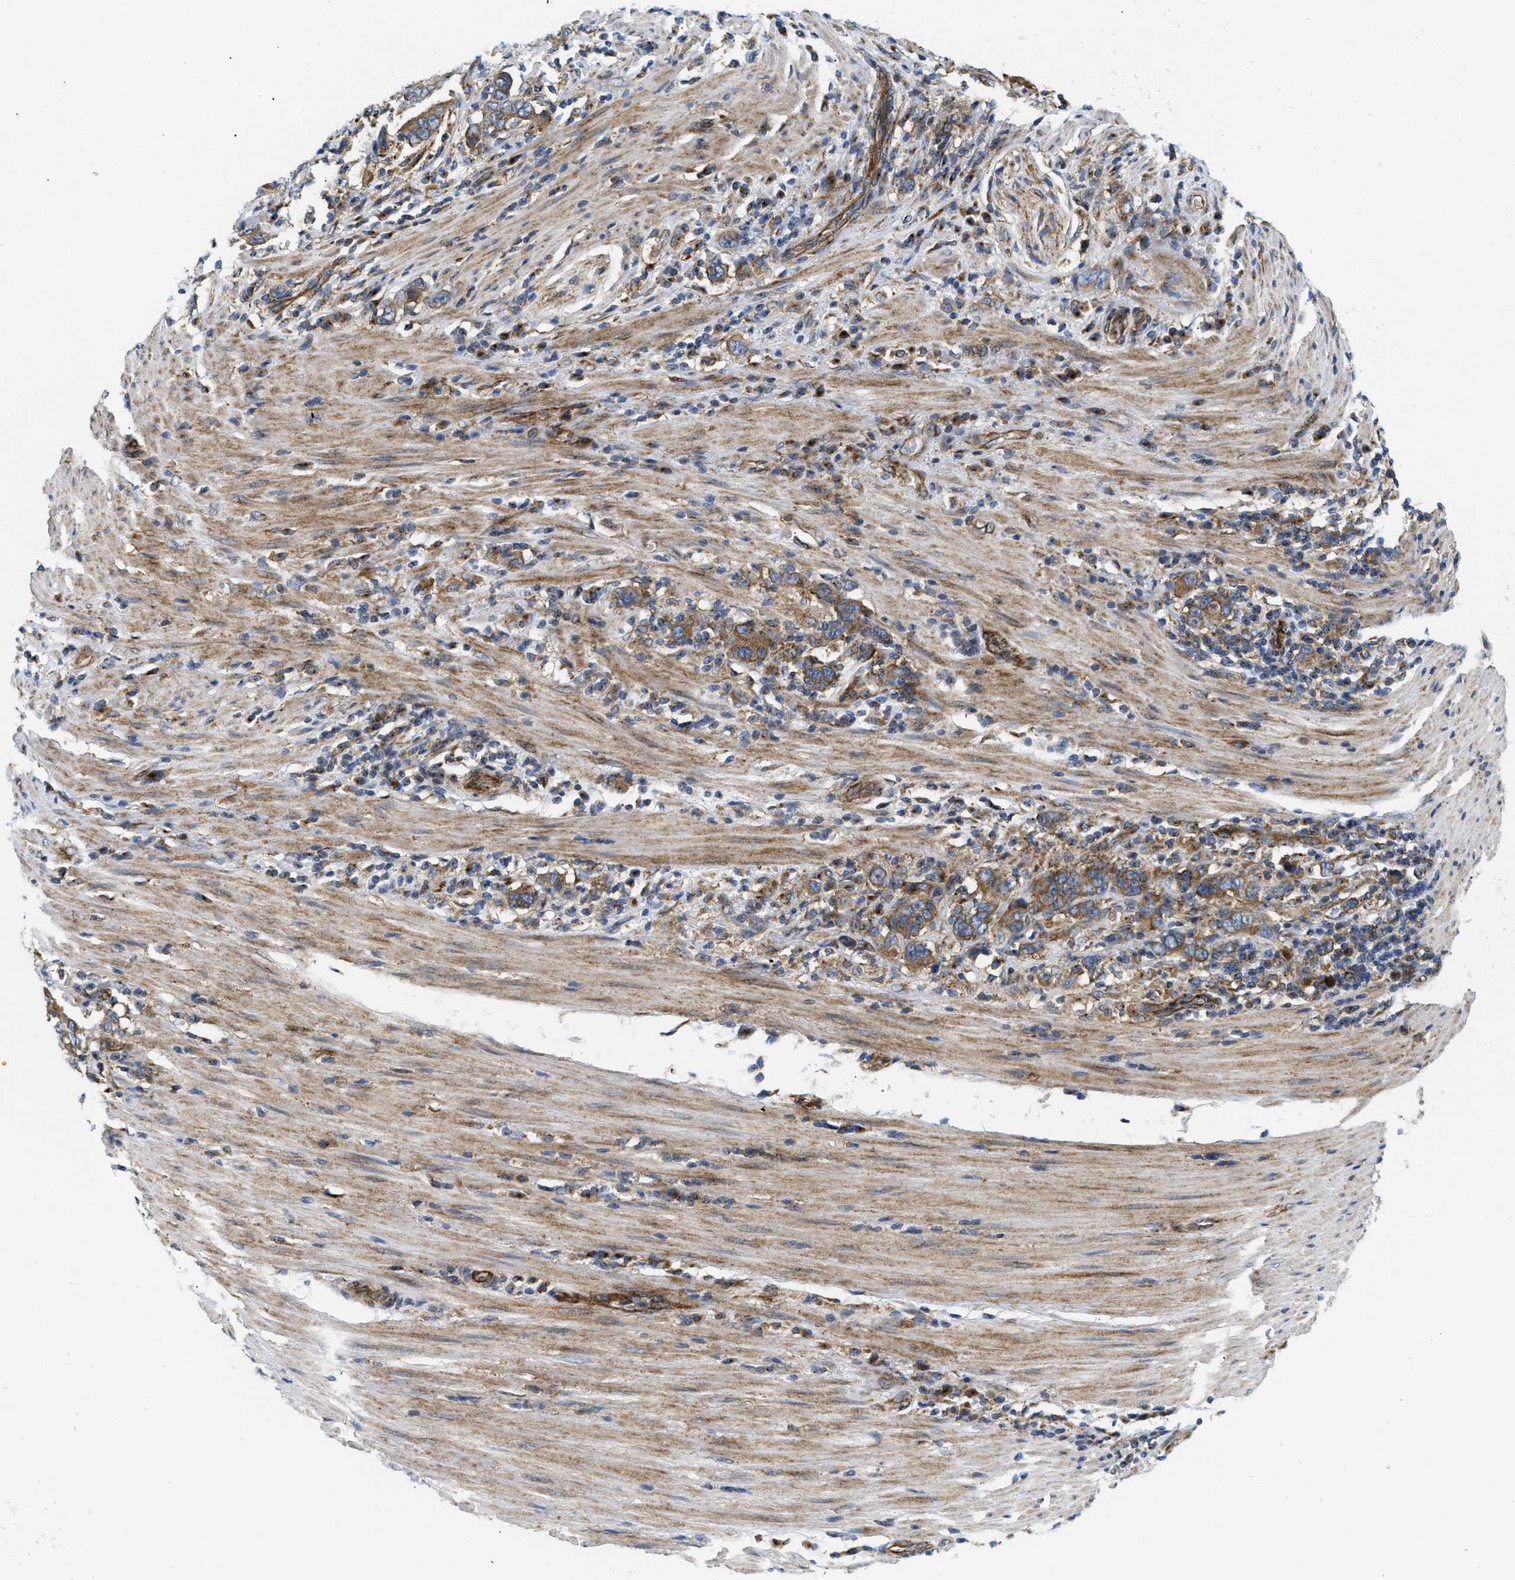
{"staining": {"intensity": "moderate", "quantity": ">75%", "location": "cytoplasmic/membranous"}, "tissue": "stomach cancer", "cell_type": "Tumor cells", "image_type": "cancer", "snomed": [{"axis": "morphology", "description": "Adenocarcinoma, NOS"}, {"axis": "topography", "description": "Stomach, lower"}], "caption": "An immunohistochemistry image of neoplastic tissue is shown. Protein staining in brown shows moderate cytoplasmic/membranous positivity in stomach cancer within tumor cells.", "gene": "DCTN4", "patient": {"sex": "female", "age": 72}}